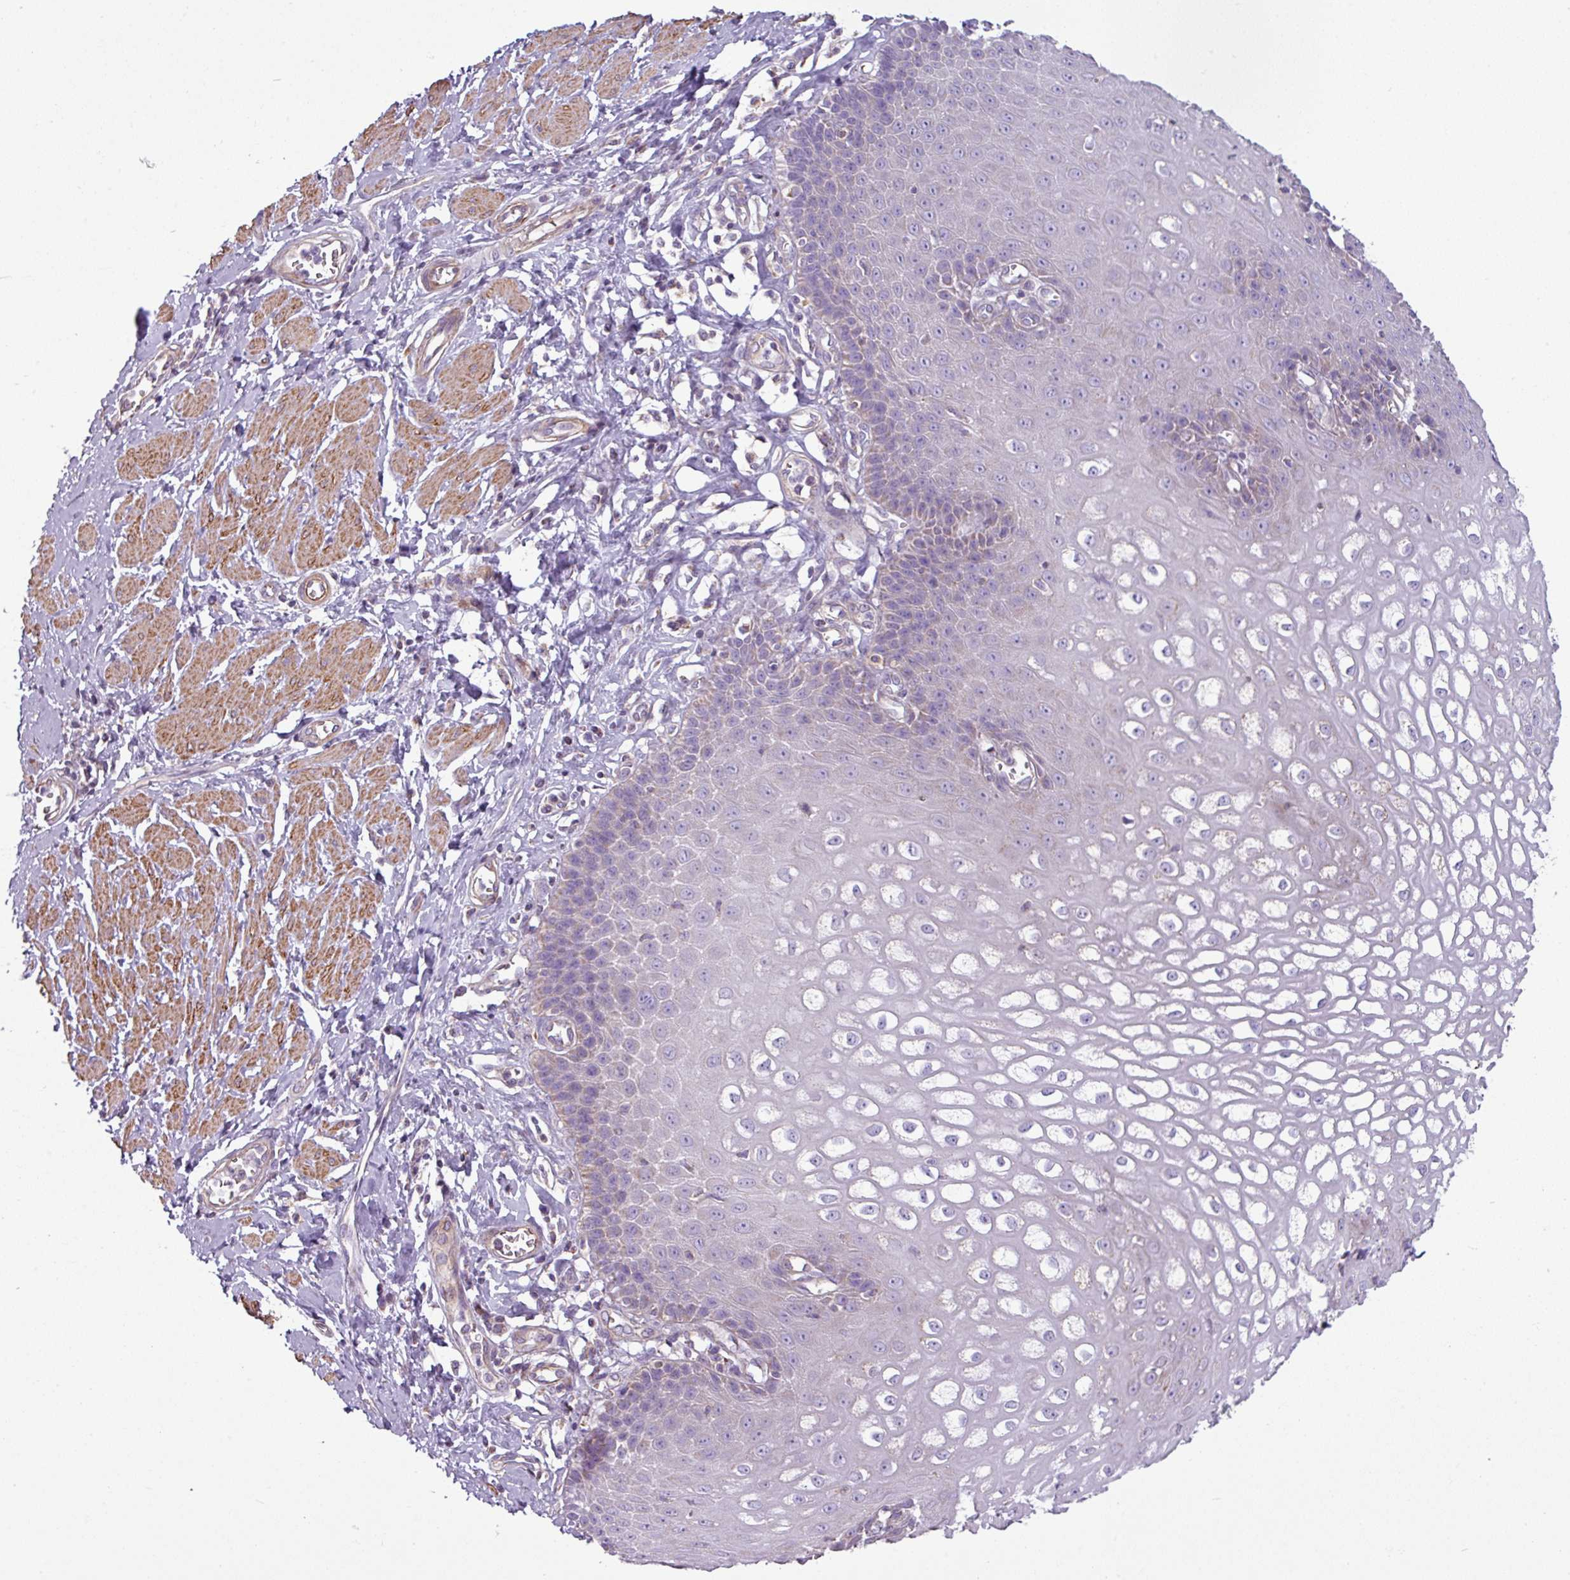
{"staining": {"intensity": "negative", "quantity": "none", "location": "none"}, "tissue": "esophagus", "cell_type": "Squamous epithelial cells", "image_type": "normal", "snomed": [{"axis": "morphology", "description": "Normal tissue, NOS"}, {"axis": "topography", "description": "Esophagus"}], "caption": "DAB (3,3'-diaminobenzidine) immunohistochemical staining of normal human esophagus shows no significant staining in squamous epithelial cells. Brightfield microscopy of immunohistochemistry stained with DAB (brown) and hematoxylin (blue), captured at high magnification.", "gene": "BTN2A2", "patient": {"sex": "male", "age": 67}}